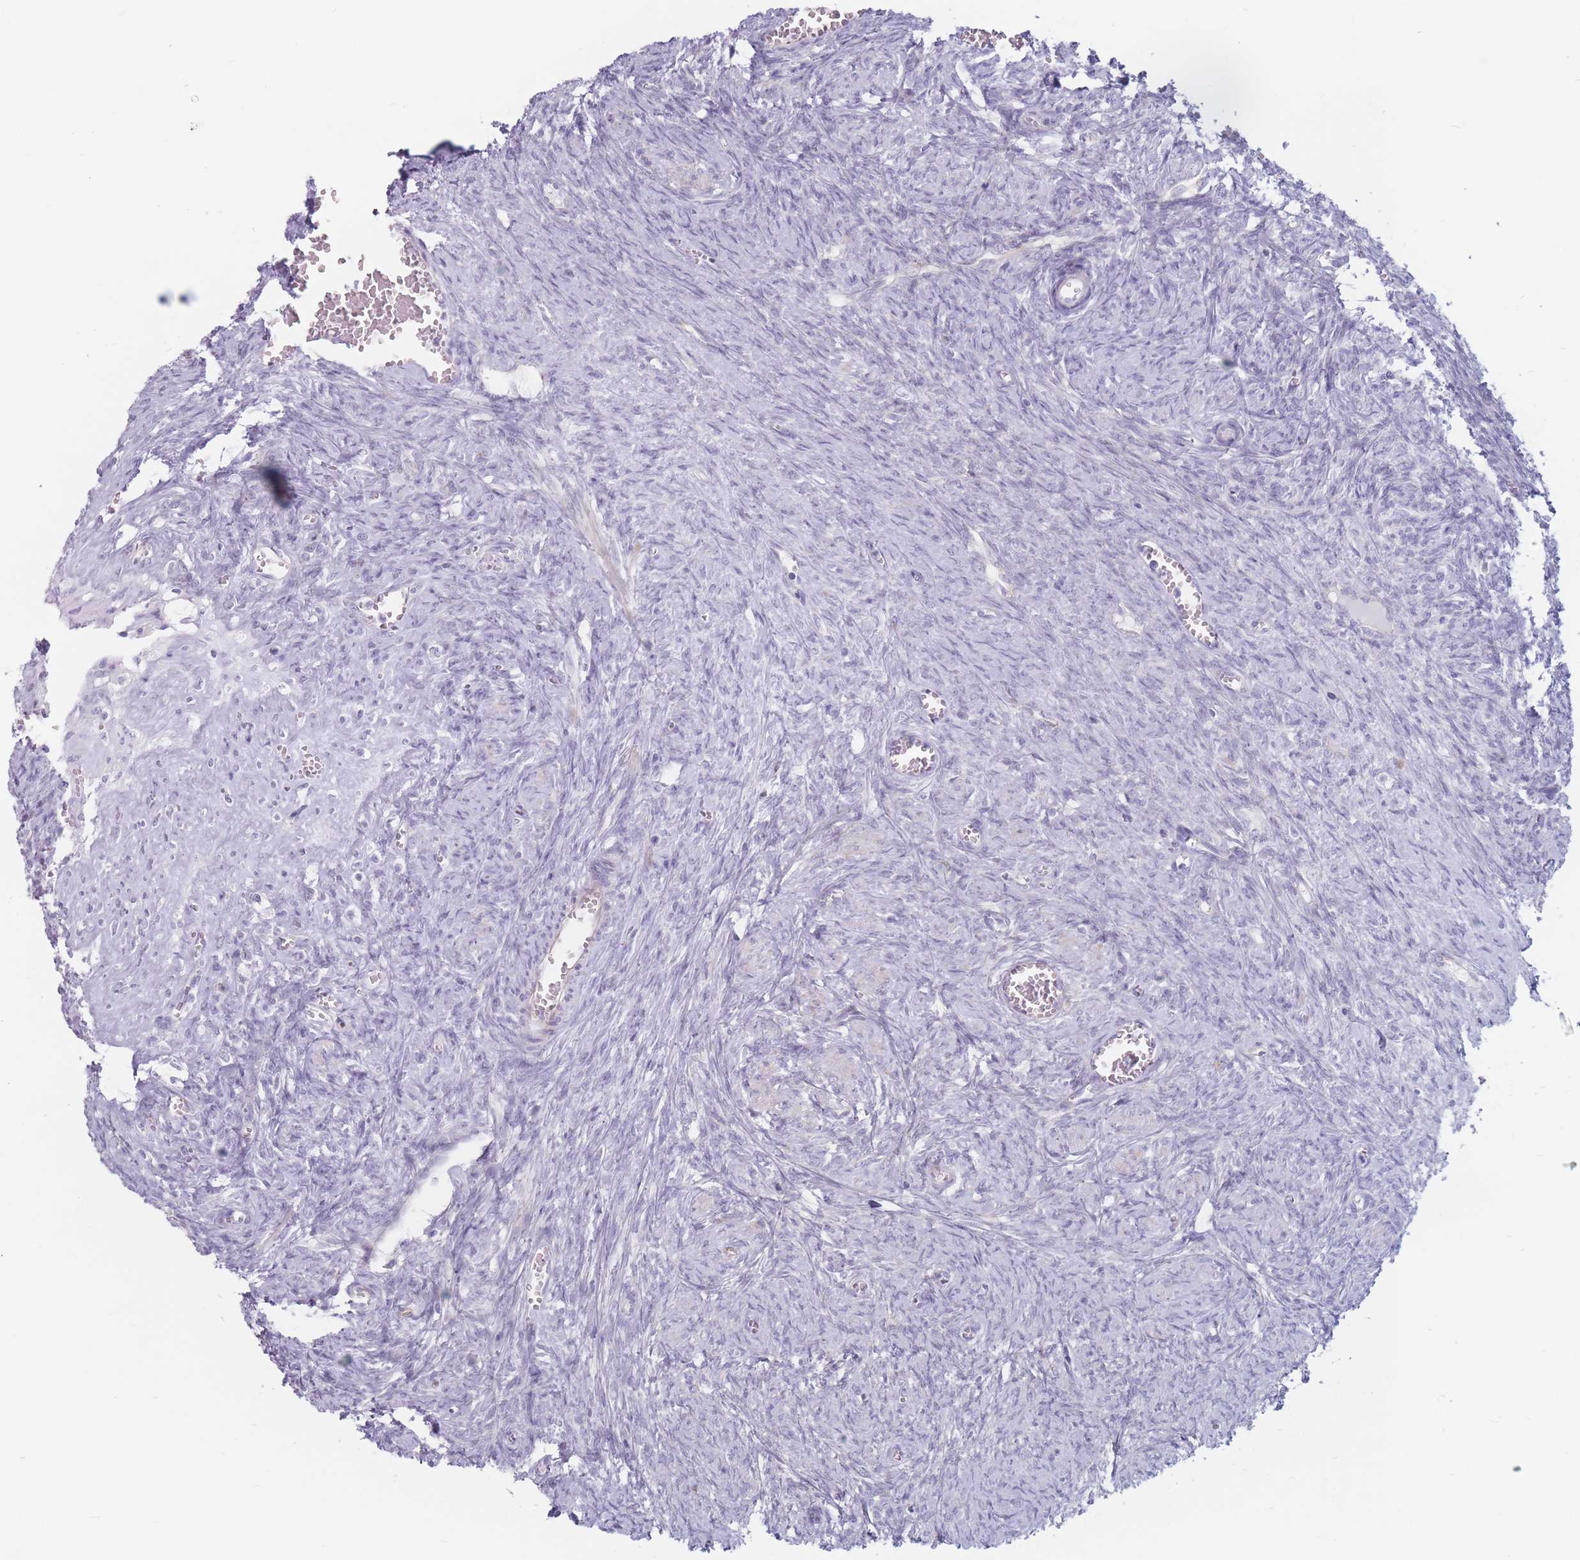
{"staining": {"intensity": "negative", "quantity": "none", "location": "none"}, "tissue": "ovary", "cell_type": "Ovarian stroma cells", "image_type": "normal", "snomed": [{"axis": "morphology", "description": "Normal tissue, NOS"}, {"axis": "topography", "description": "Ovary"}], "caption": "DAB immunohistochemical staining of benign human ovary exhibits no significant staining in ovarian stroma cells. (DAB (3,3'-diaminobenzidine) IHC visualized using brightfield microscopy, high magnification).", "gene": "PLPP1", "patient": {"sex": "female", "age": 44}}